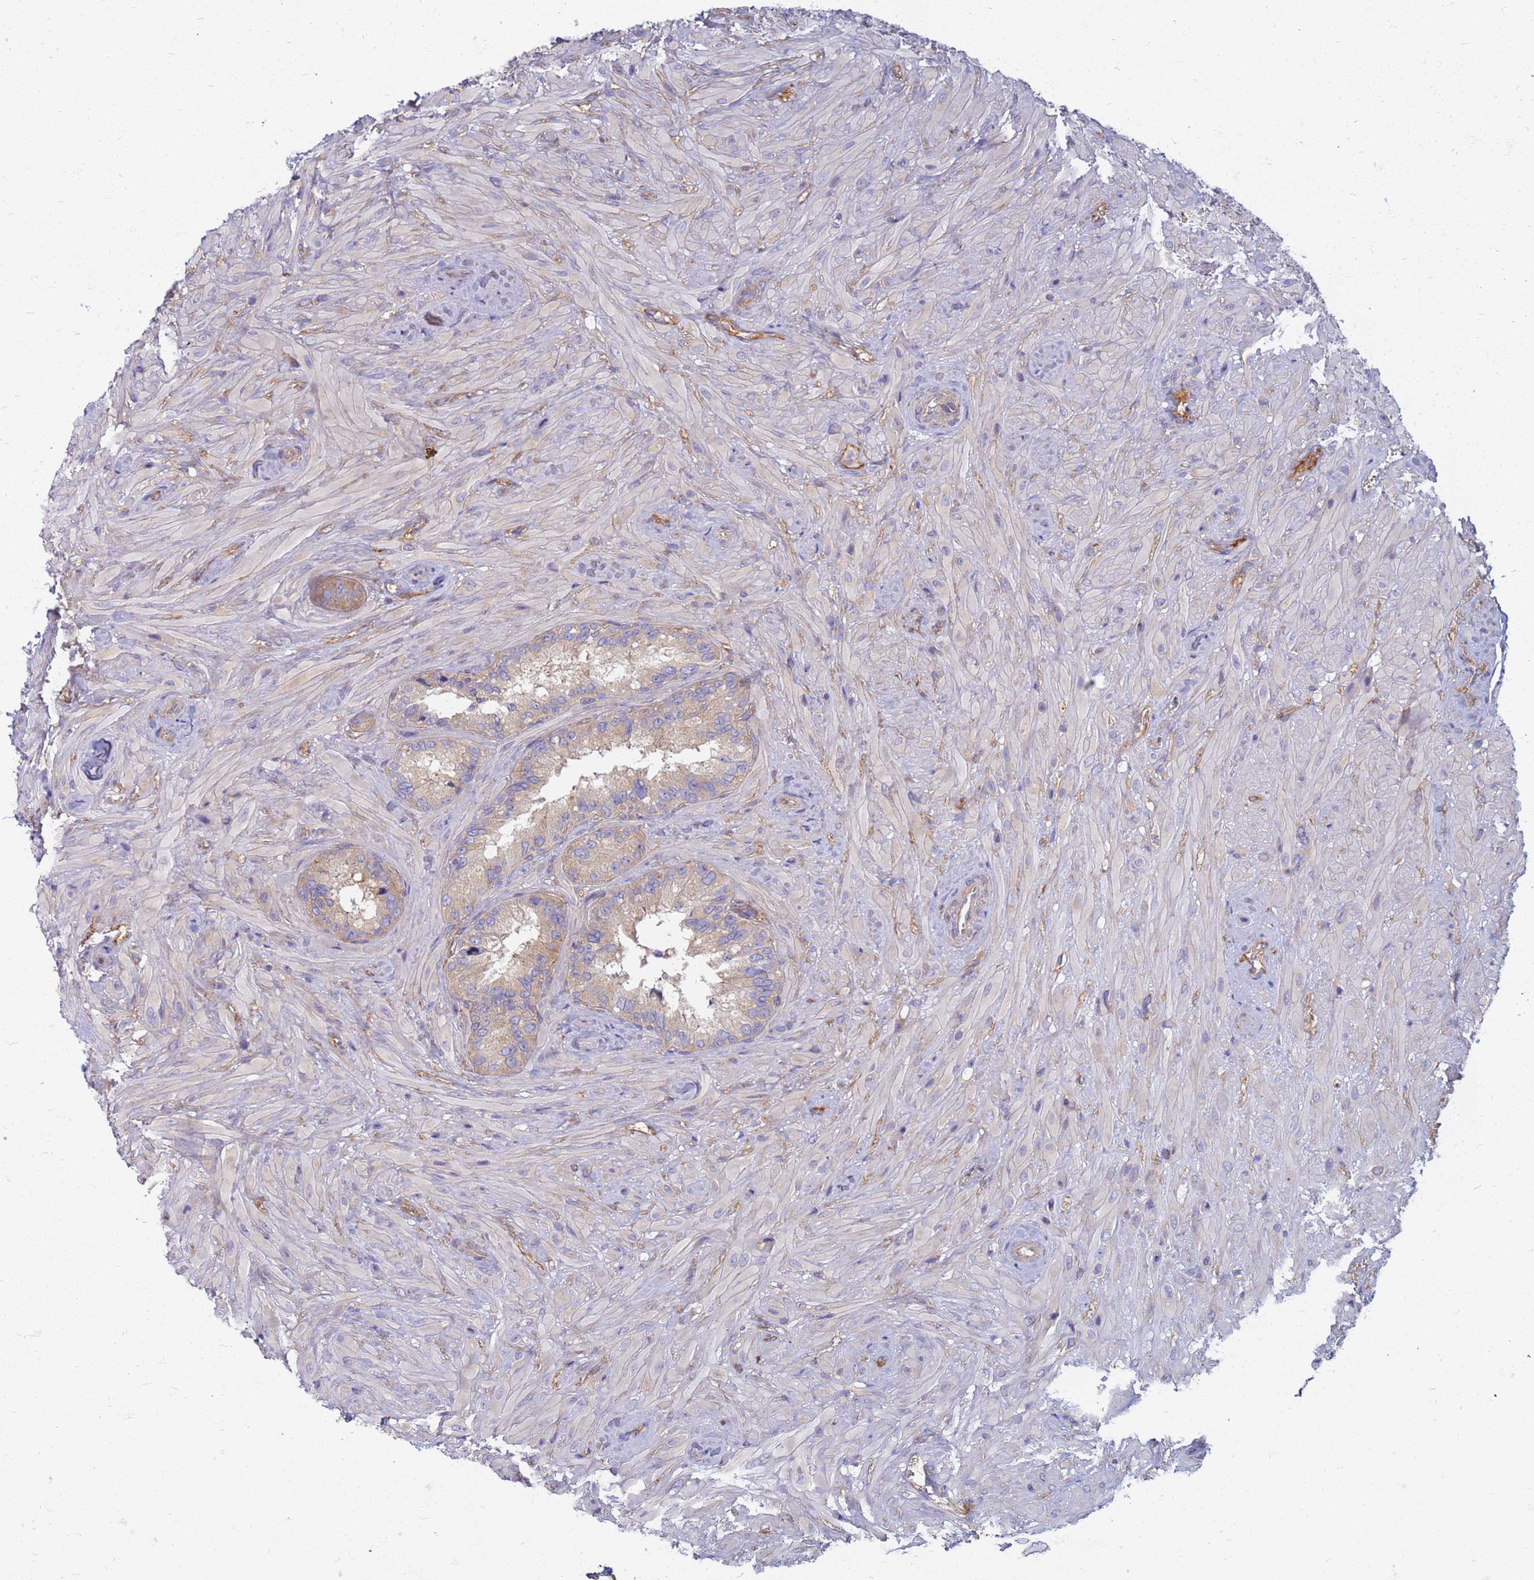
{"staining": {"intensity": "weak", "quantity": "25%-75%", "location": "cytoplasmic/membranous"}, "tissue": "seminal vesicle", "cell_type": "Glandular cells", "image_type": "normal", "snomed": [{"axis": "morphology", "description": "Normal tissue, NOS"}, {"axis": "topography", "description": "Seminal veicle"}, {"axis": "topography", "description": "Peripheral nerve tissue"}], "caption": "Brown immunohistochemical staining in normal seminal vesicle exhibits weak cytoplasmic/membranous staining in about 25%-75% of glandular cells. (brown staining indicates protein expression, while blue staining denotes nuclei).", "gene": "EEA1", "patient": {"sex": "male", "age": 67}}